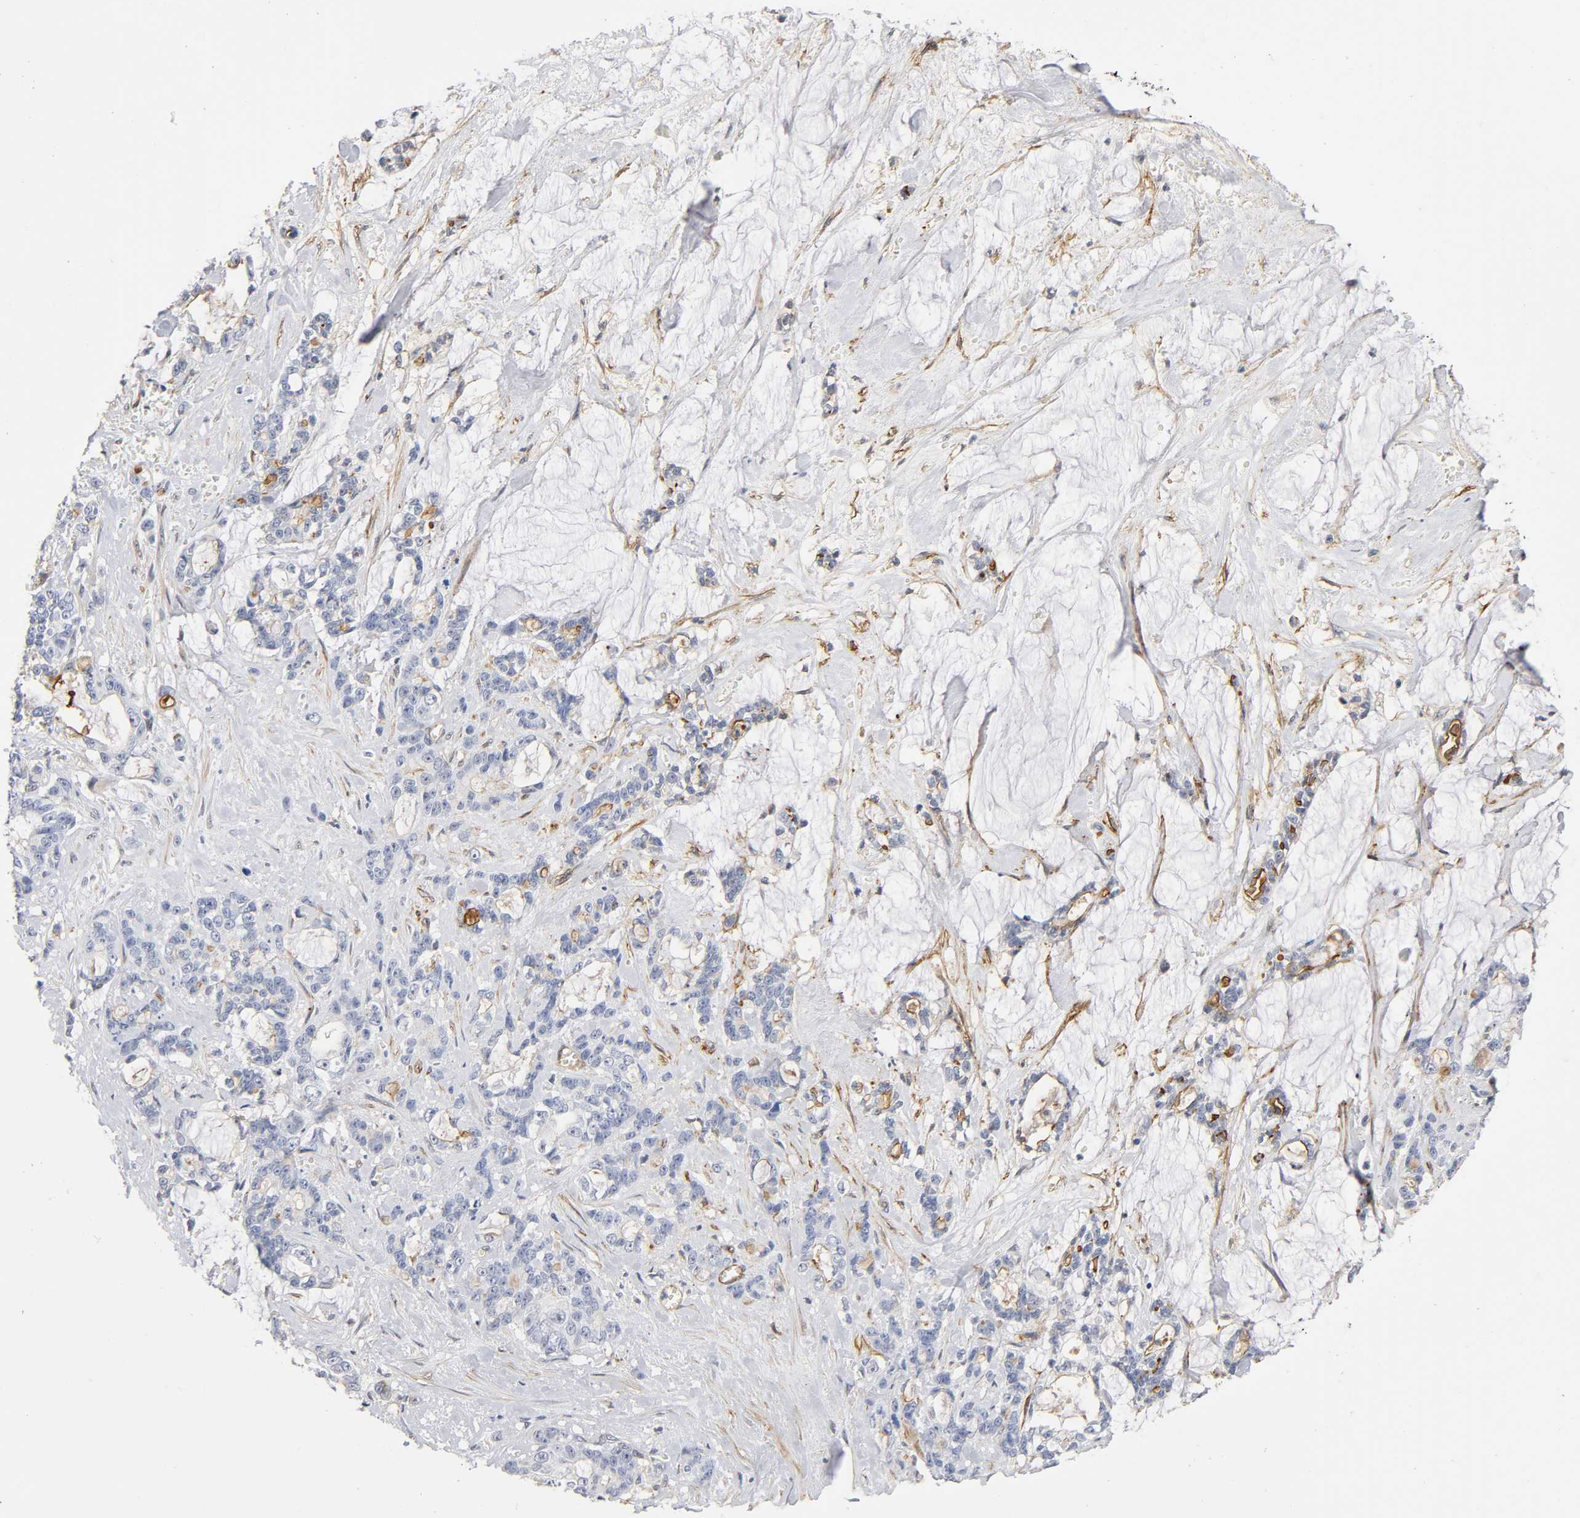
{"staining": {"intensity": "moderate", "quantity": "<25%", "location": "cytoplasmic/membranous"}, "tissue": "pancreatic cancer", "cell_type": "Tumor cells", "image_type": "cancer", "snomed": [{"axis": "morphology", "description": "Adenocarcinoma, NOS"}, {"axis": "topography", "description": "Pancreas"}], "caption": "Protein expression by immunohistochemistry (IHC) displays moderate cytoplasmic/membranous positivity in approximately <25% of tumor cells in pancreatic cancer (adenocarcinoma).", "gene": "ICAM1", "patient": {"sex": "female", "age": 73}}